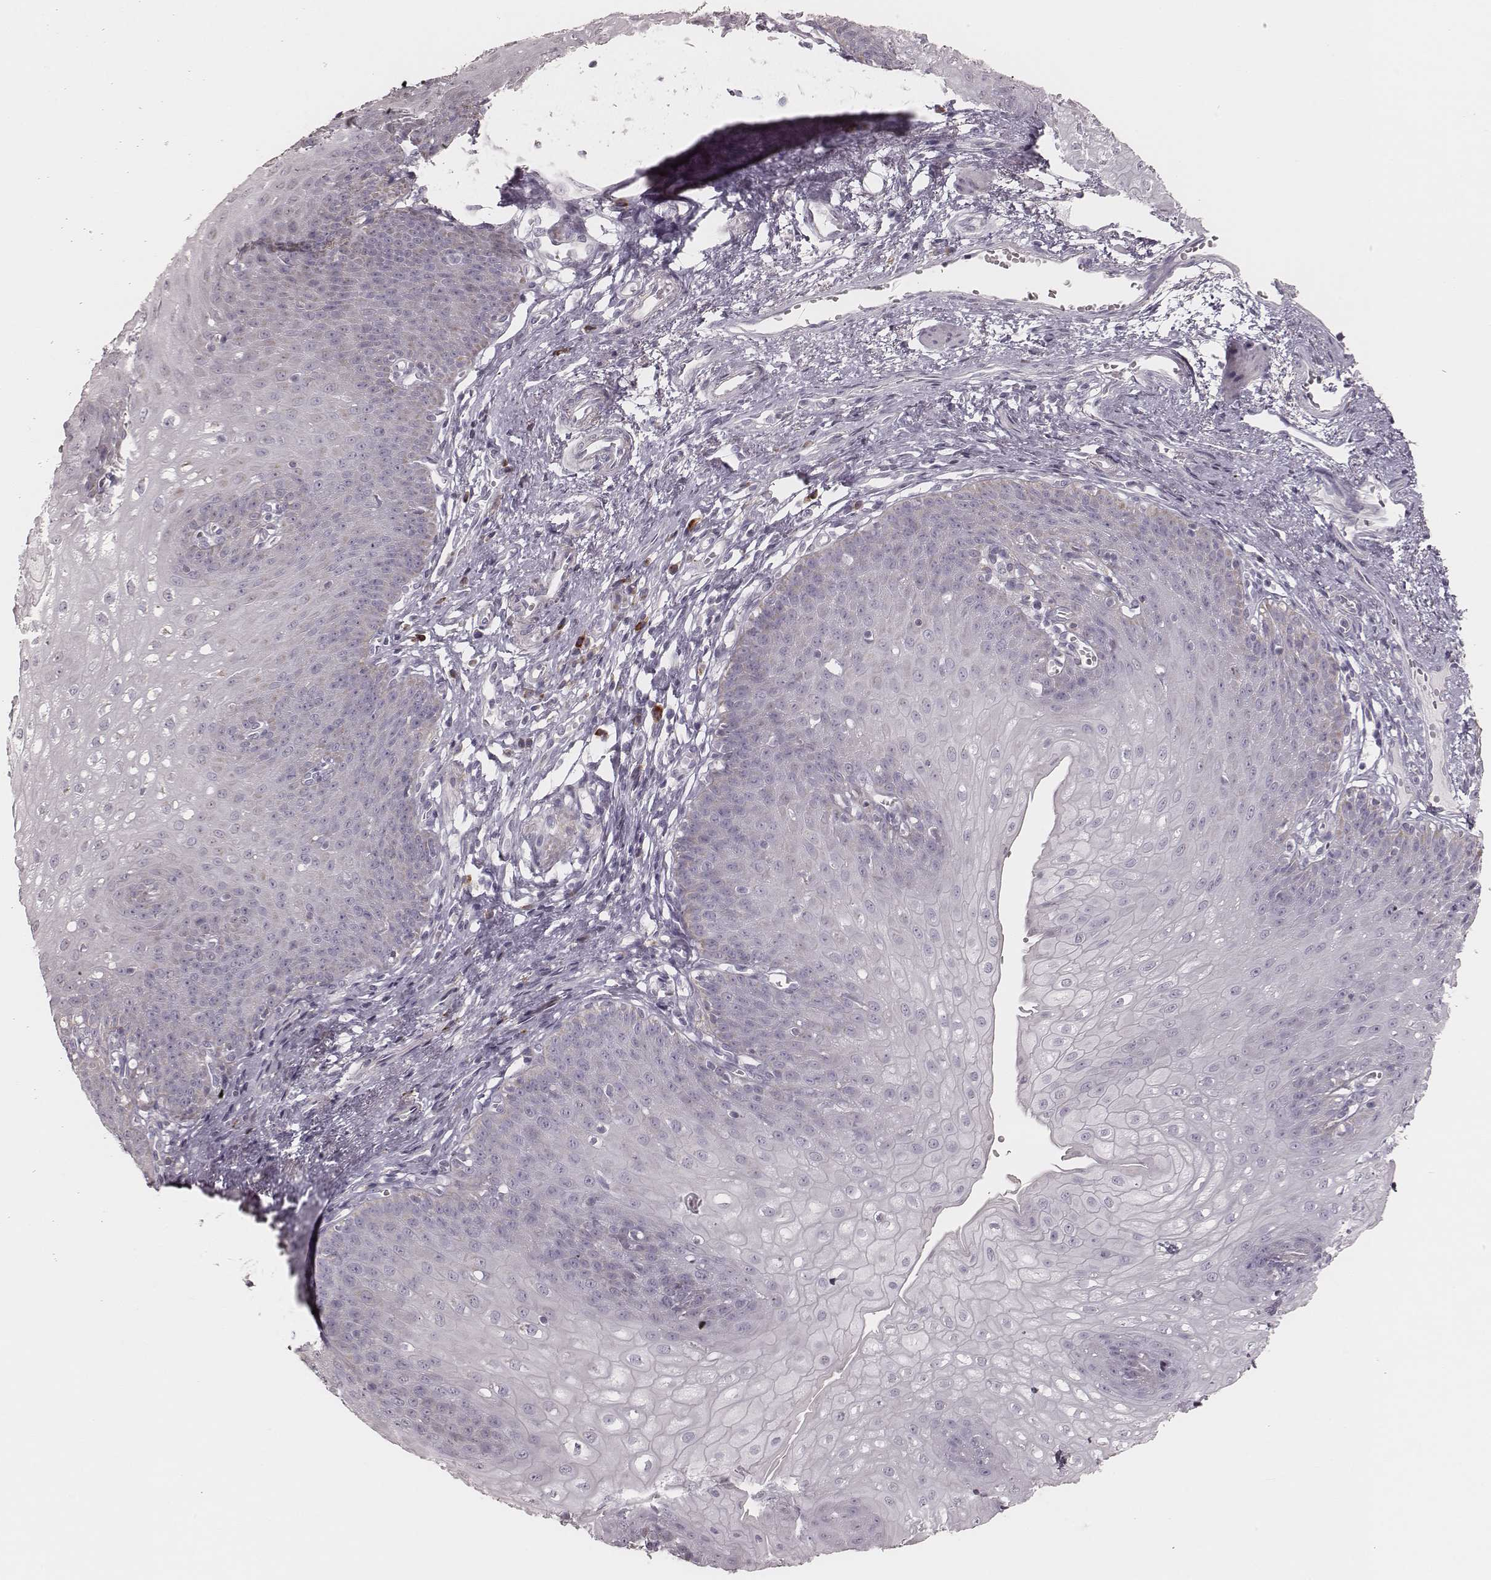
{"staining": {"intensity": "negative", "quantity": "none", "location": "none"}, "tissue": "esophagus", "cell_type": "Squamous epithelial cells", "image_type": "normal", "snomed": [{"axis": "morphology", "description": "Normal tissue, NOS"}, {"axis": "topography", "description": "Esophagus"}], "caption": "Immunohistochemistry (IHC) image of benign human esophagus stained for a protein (brown), which demonstrates no positivity in squamous epithelial cells. The staining was performed using DAB to visualize the protein expression in brown, while the nuclei were stained in blue with hematoxylin (Magnification: 20x).", "gene": "KIF5C", "patient": {"sex": "male", "age": 71}}